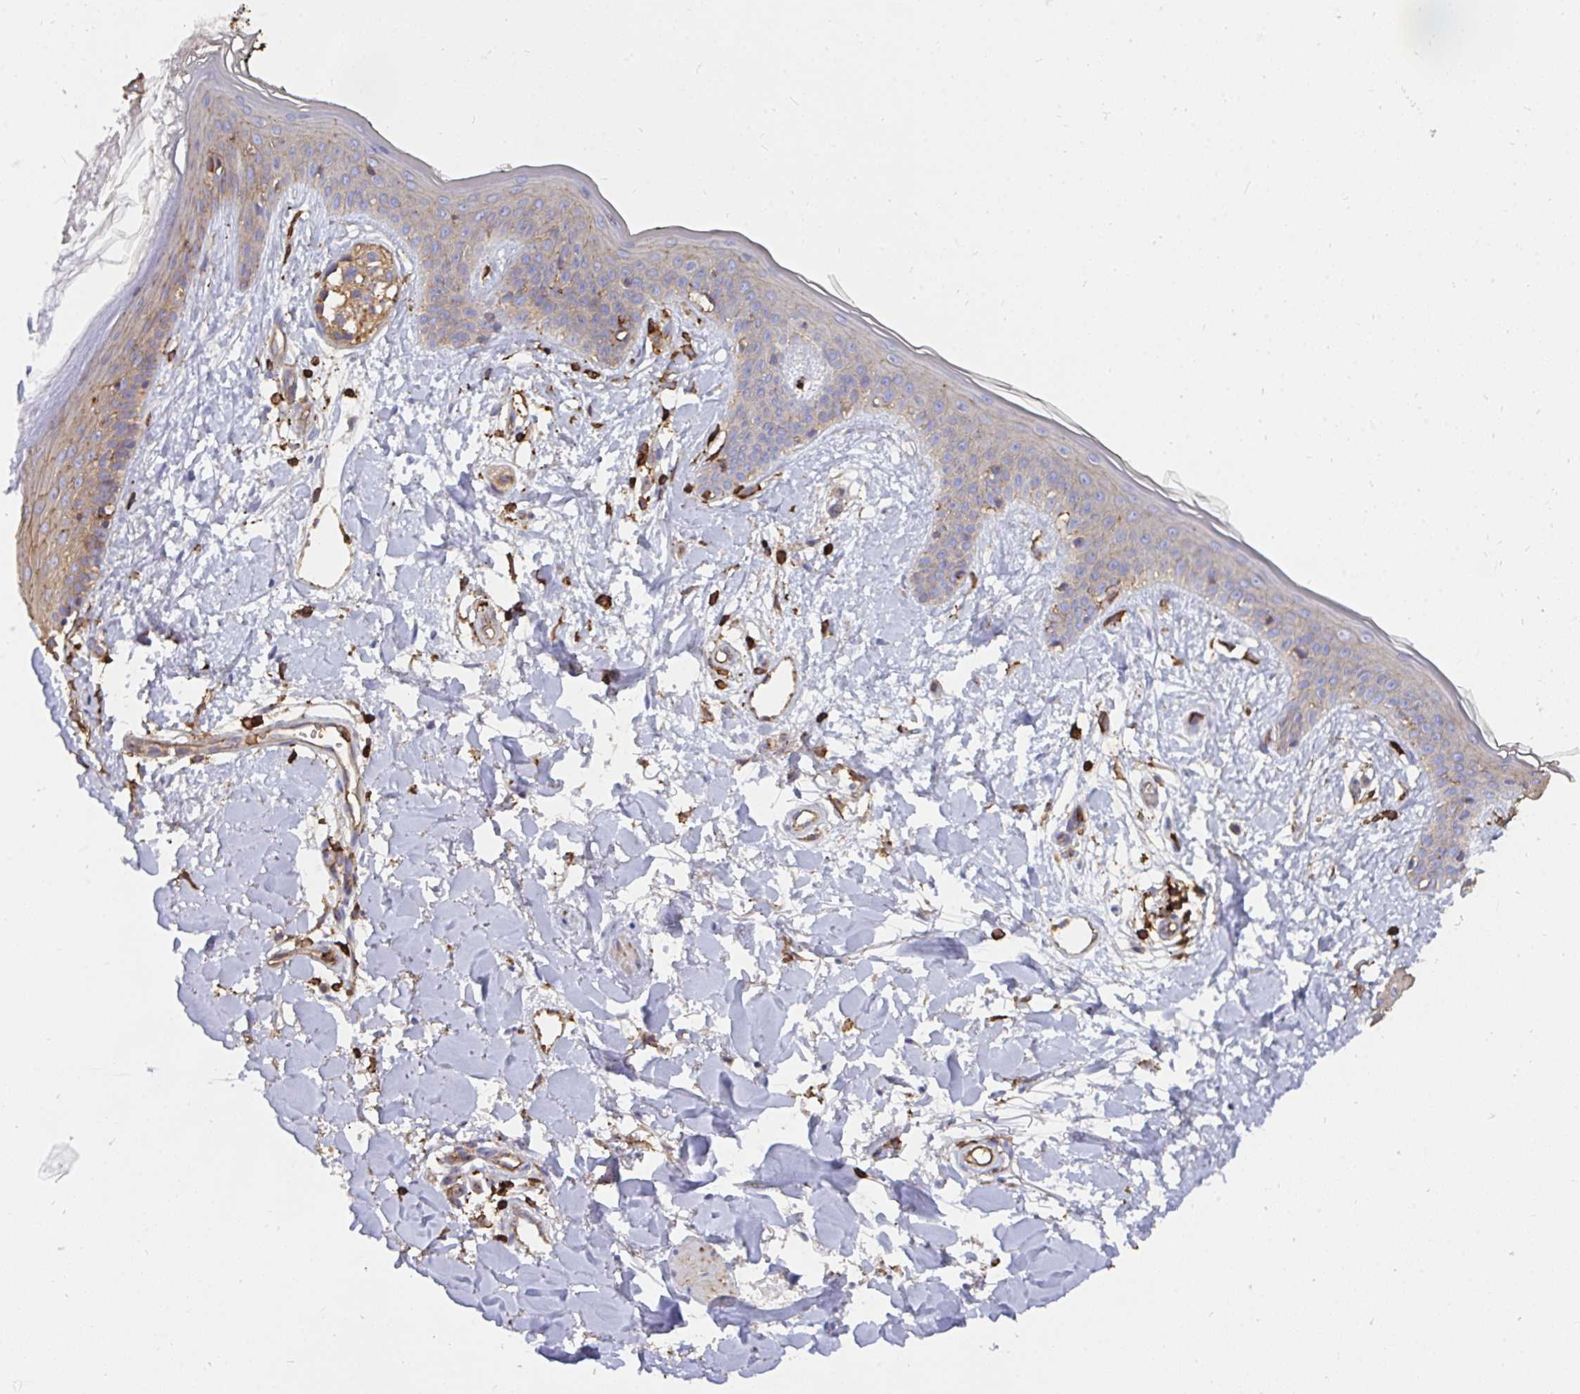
{"staining": {"intensity": "moderate", "quantity": "25%-75%", "location": "cytoplasmic/membranous"}, "tissue": "skin", "cell_type": "Fibroblasts", "image_type": "normal", "snomed": [{"axis": "morphology", "description": "Normal tissue, NOS"}, {"axis": "topography", "description": "Skin"}], "caption": "Approximately 25%-75% of fibroblasts in normal human skin demonstrate moderate cytoplasmic/membranous protein positivity as visualized by brown immunohistochemical staining.", "gene": "CFL1", "patient": {"sex": "female", "age": 34}}